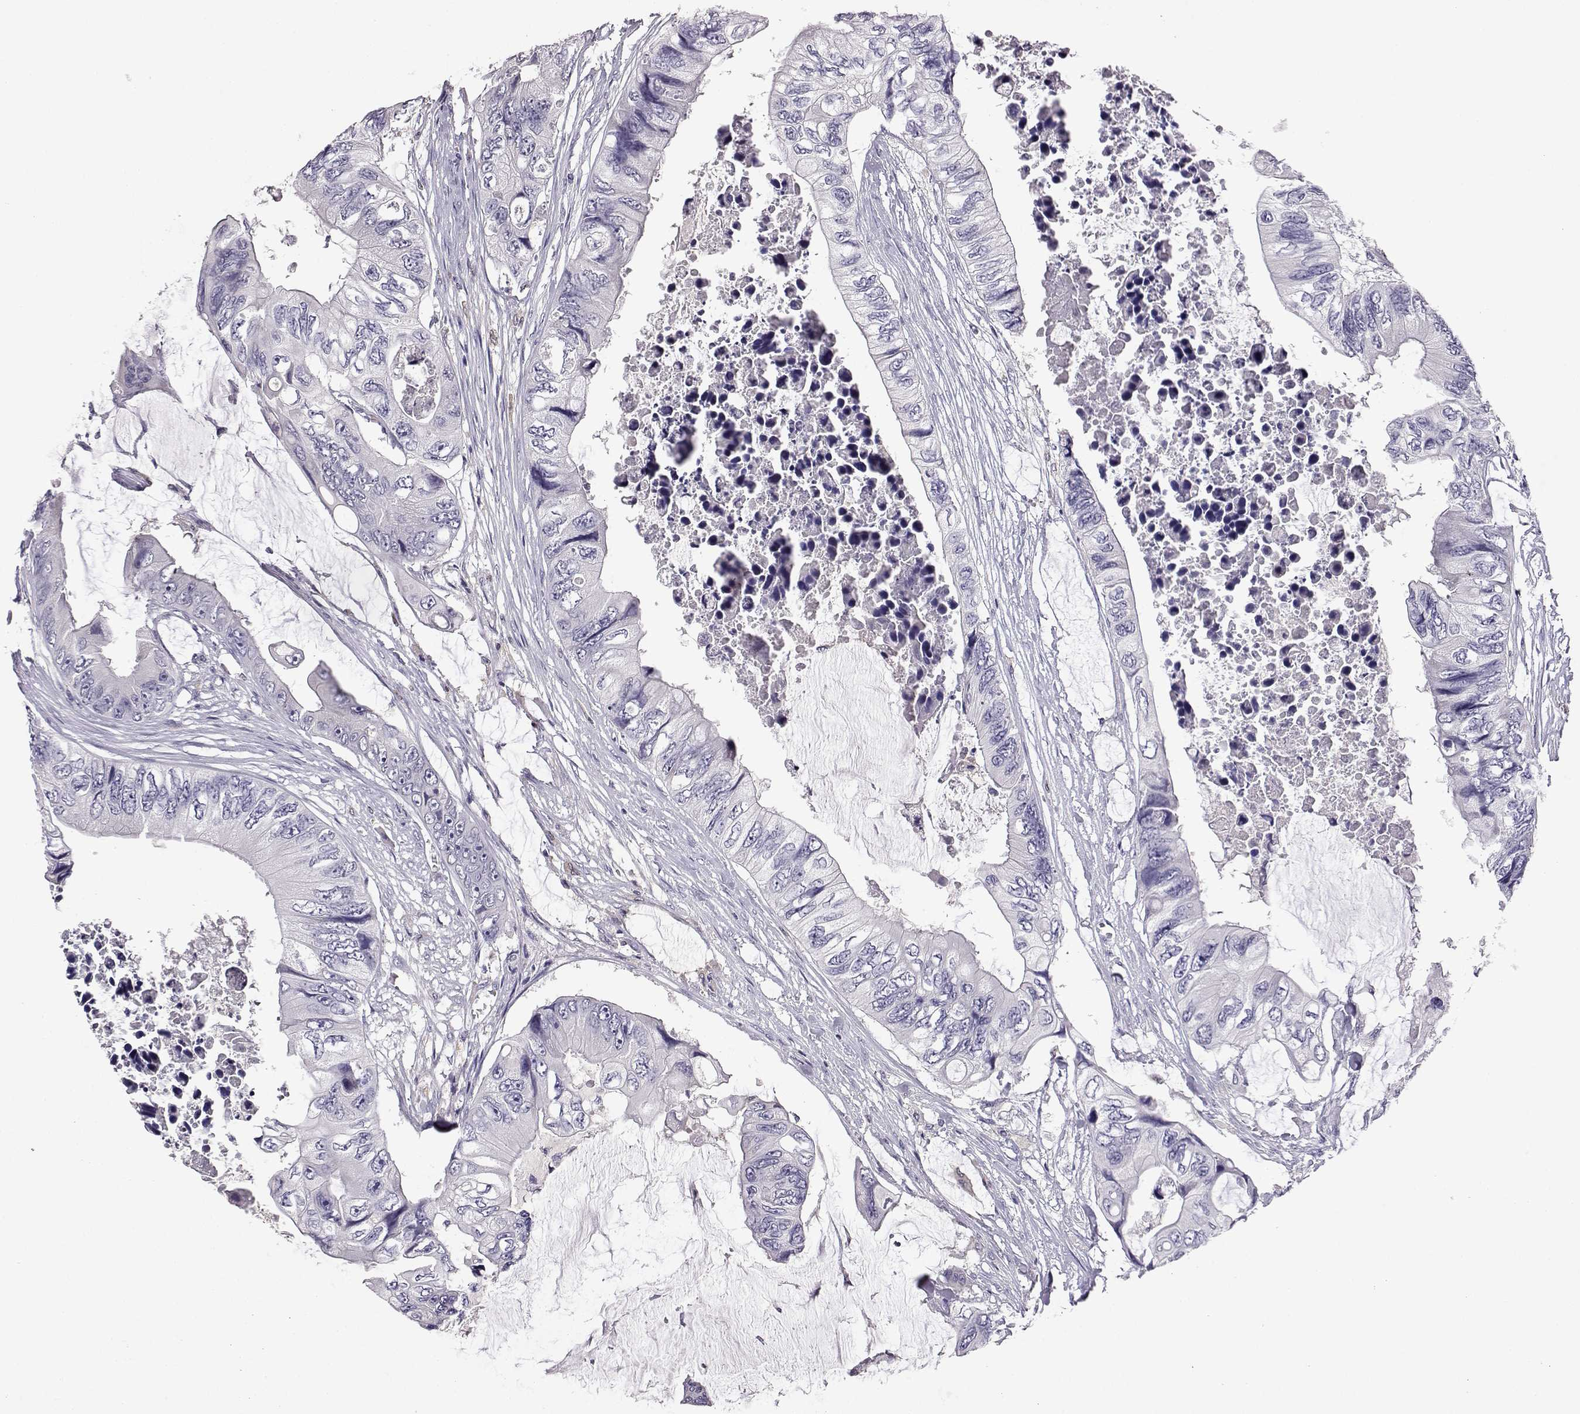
{"staining": {"intensity": "negative", "quantity": "none", "location": "none"}, "tissue": "colorectal cancer", "cell_type": "Tumor cells", "image_type": "cancer", "snomed": [{"axis": "morphology", "description": "Adenocarcinoma, NOS"}, {"axis": "topography", "description": "Rectum"}], "caption": "Adenocarcinoma (colorectal) was stained to show a protein in brown. There is no significant expression in tumor cells.", "gene": "AKR1B1", "patient": {"sex": "male", "age": 63}}